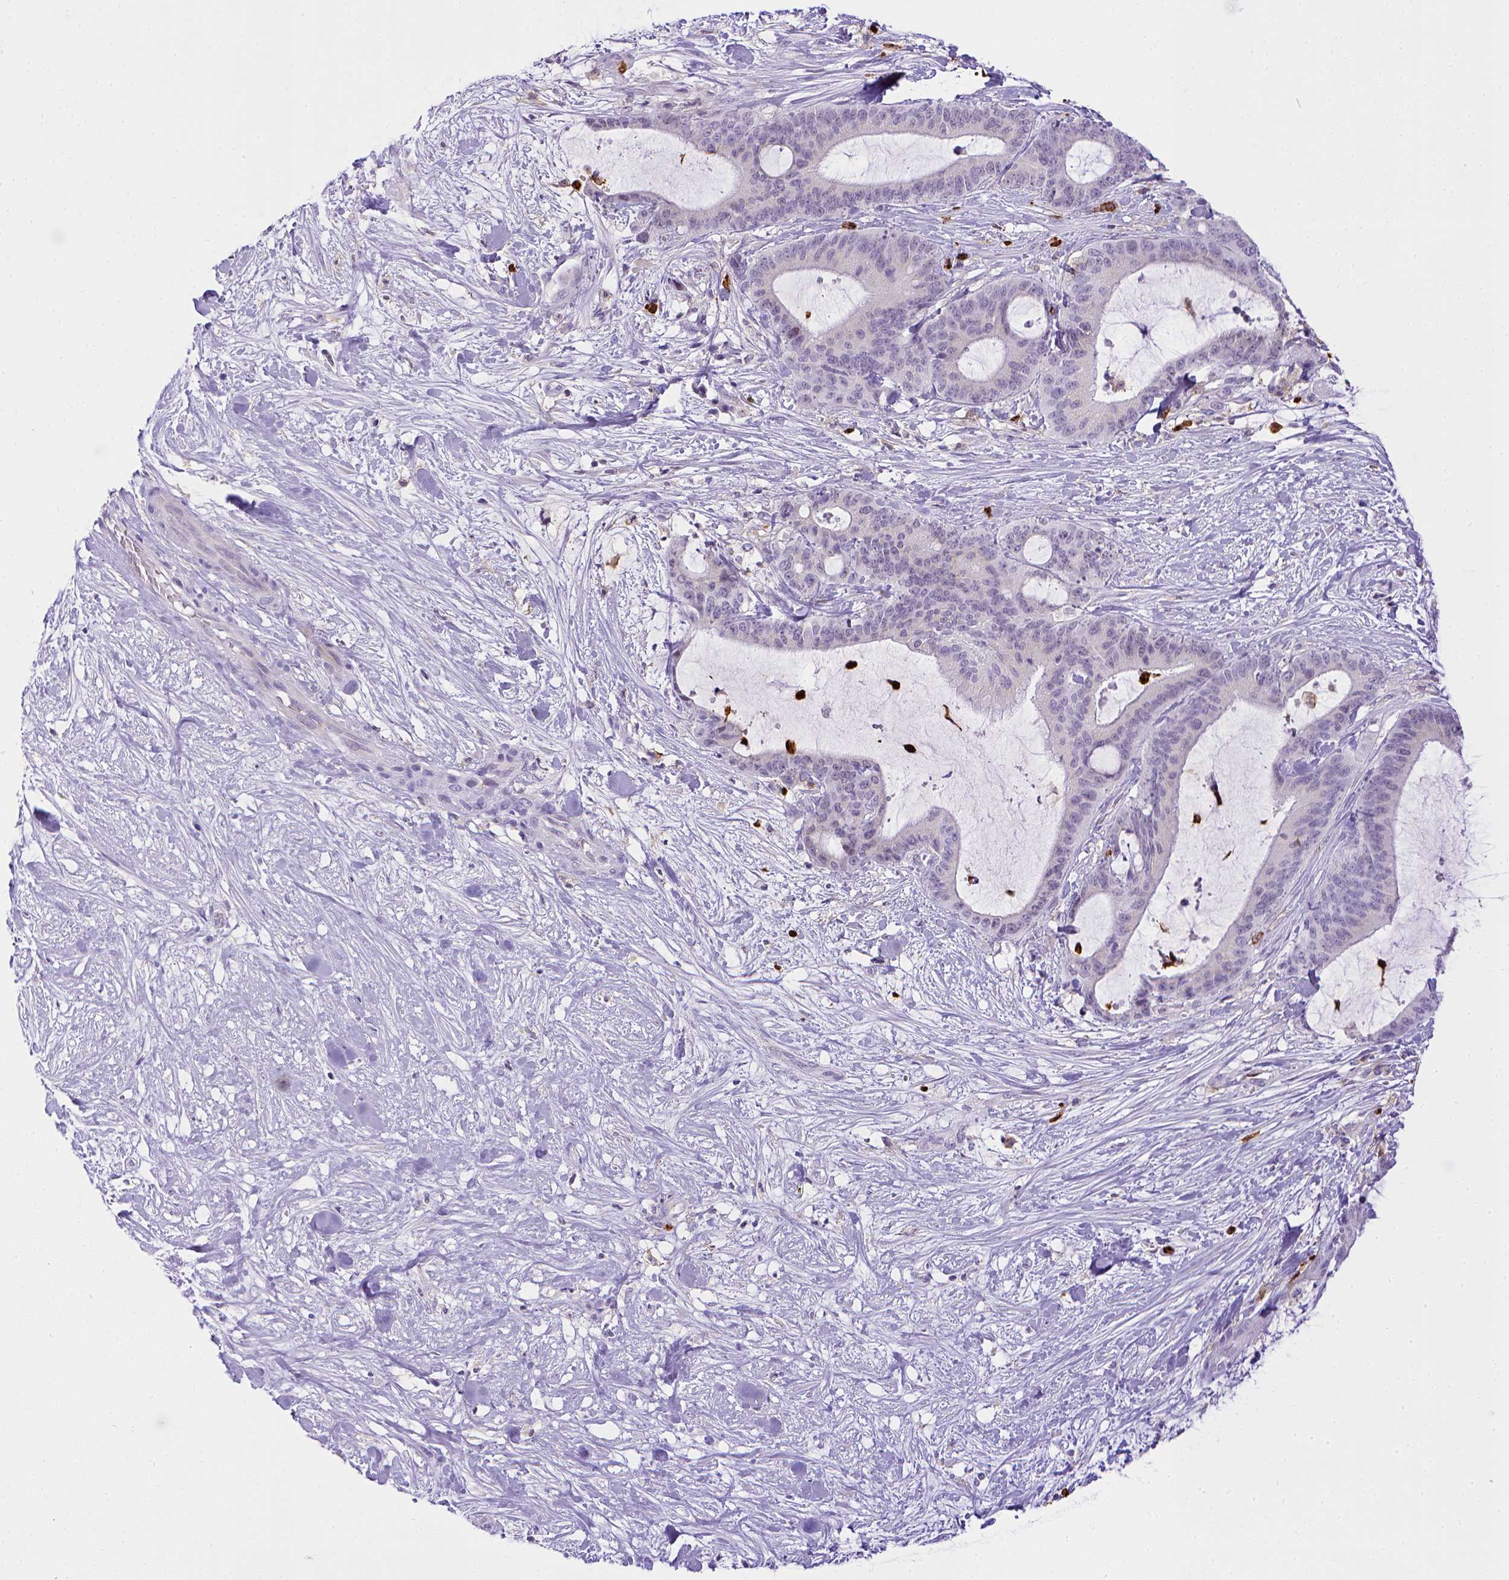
{"staining": {"intensity": "negative", "quantity": "none", "location": "none"}, "tissue": "liver cancer", "cell_type": "Tumor cells", "image_type": "cancer", "snomed": [{"axis": "morphology", "description": "Cholangiocarcinoma"}, {"axis": "topography", "description": "Liver"}], "caption": "Tumor cells show no significant protein staining in liver cancer.", "gene": "ITGAM", "patient": {"sex": "female", "age": 73}}